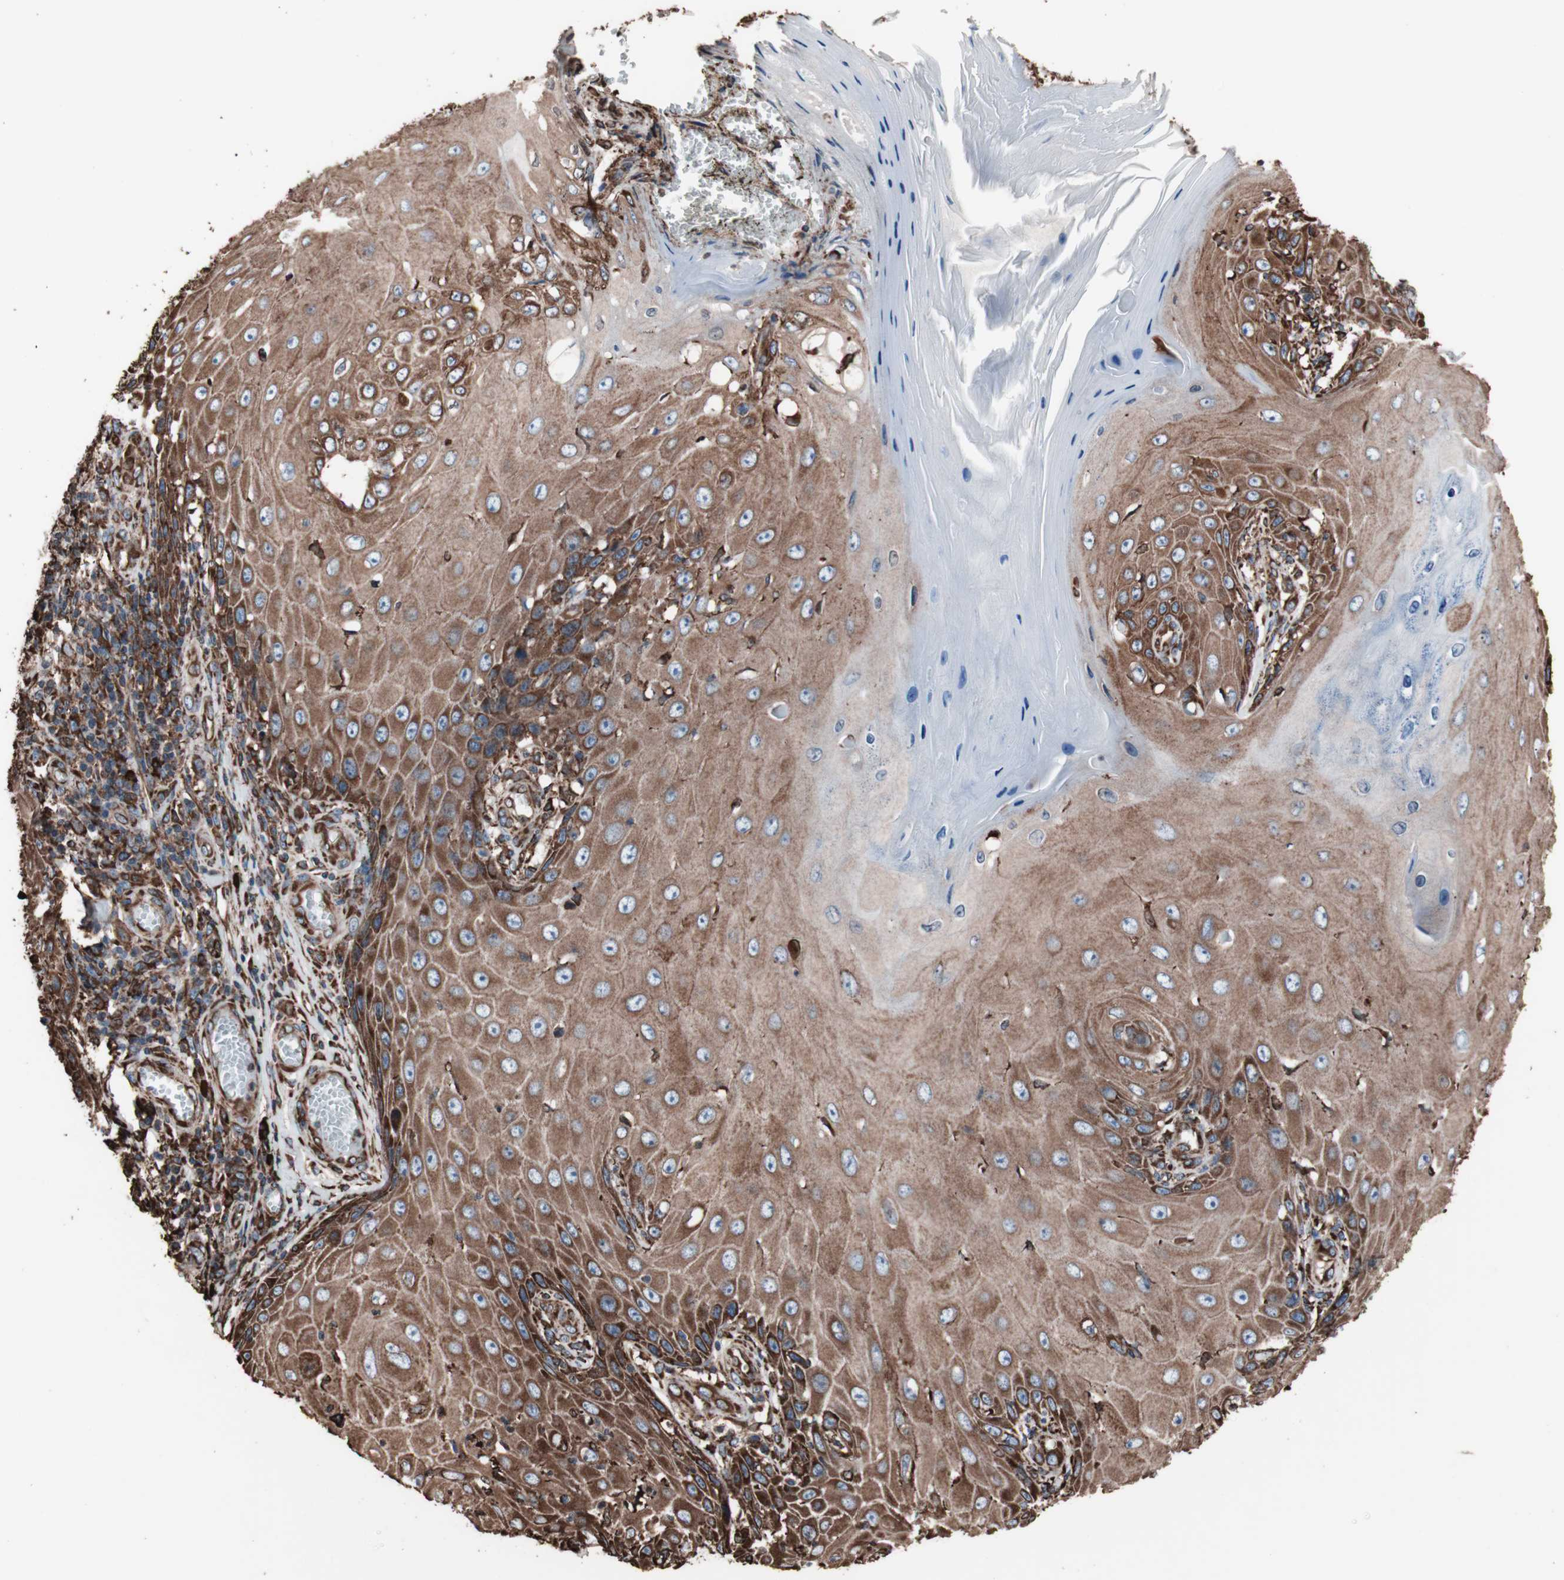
{"staining": {"intensity": "strong", "quantity": ">75%", "location": "cytoplasmic/membranous"}, "tissue": "skin cancer", "cell_type": "Tumor cells", "image_type": "cancer", "snomed": [{"axis": "morphology", "description": "Squamous cell carcinoma, NOS"}, {"axis": "topography", "description": "Skin"}], "caption": "Human skin cancer stained for a protein (brown) reveals strong cytoplasmic/membranous positive staining in about >75% of tumor cells.", "gene": "HSP90B1", "patient": {"sex": "female", "age": 73}}